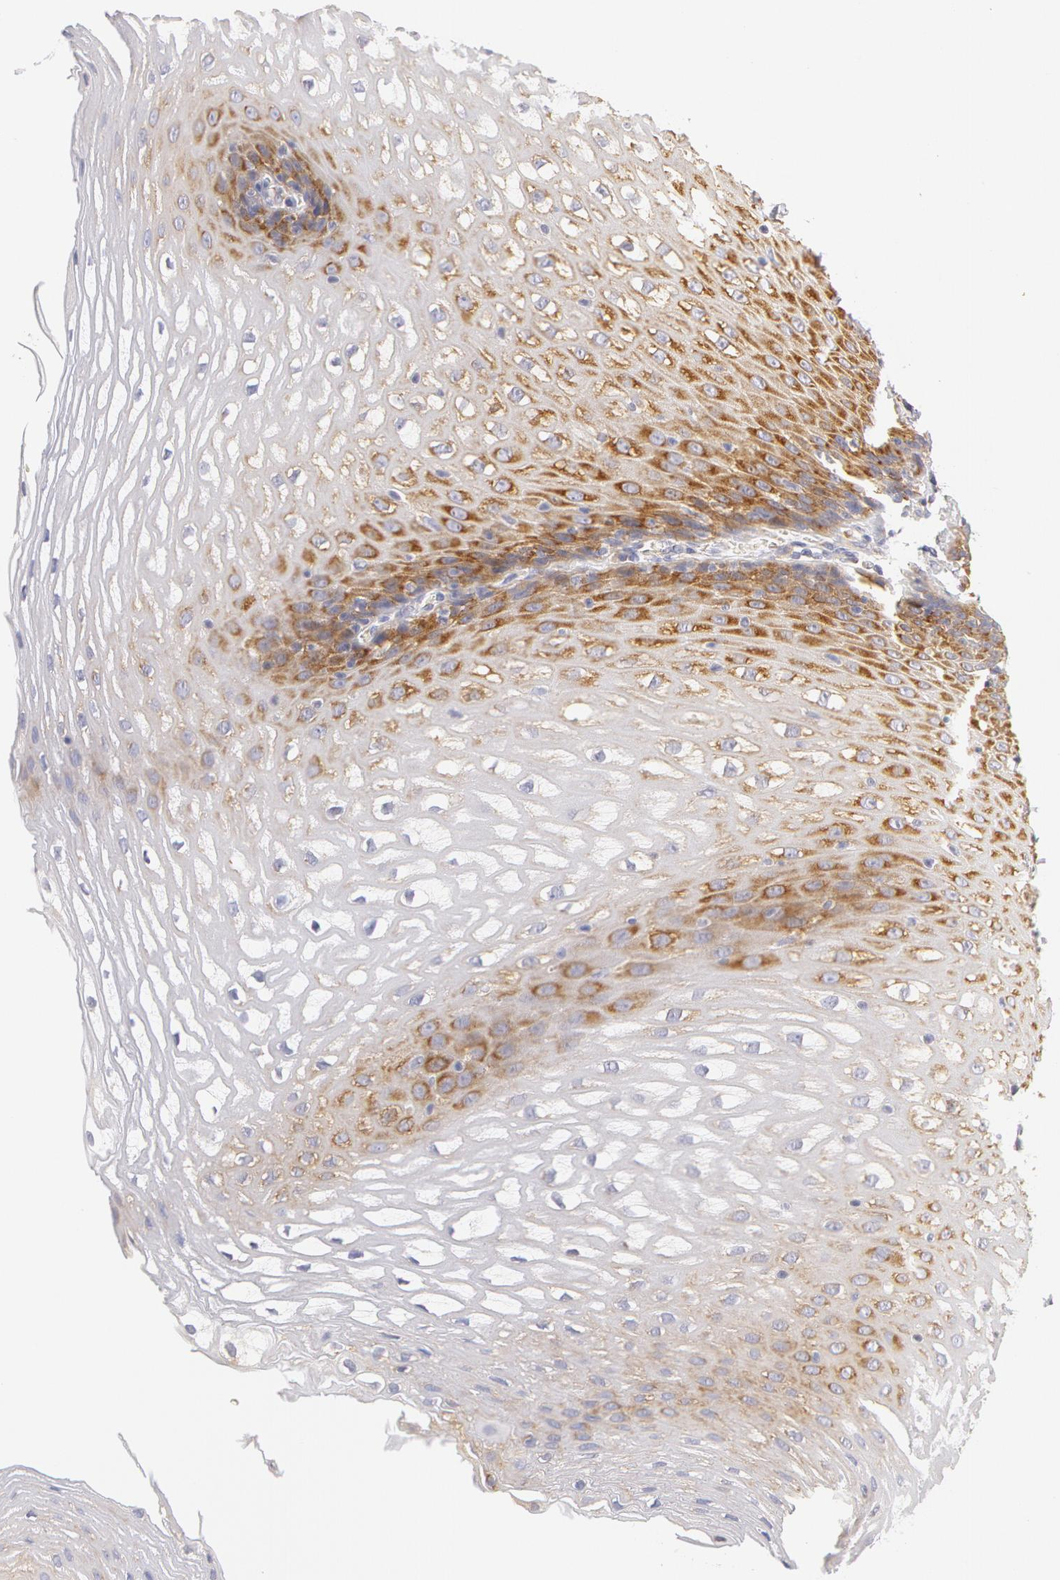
{"staining": {"intensity": "weak", "quantity": "25%-75%", "location": "cytoplasmic/membranous"}, "tissue": "esophagus", "cell_type": "Squamous epithelial cells", "image_type": "normal", "snomed": [{"axis": "morphology", "description": "Normal tissue, NOS"}, {"axis": "topography", "description": "Esophagus"}], "caption": "High-magnification brightfield microscopy of benign esophagus stained with DAB (brown) and counterstained with hematoxylin (blue). squamous epithelial cells exhibit weak cytoplasmic/membranous positivity is seen in about25%-75% of cells. Ihc stains the protein of interest in brown and the nuclei are stained blue.", "gene": "DDX3X", "patient": {"sex": "female", "age": 61}}